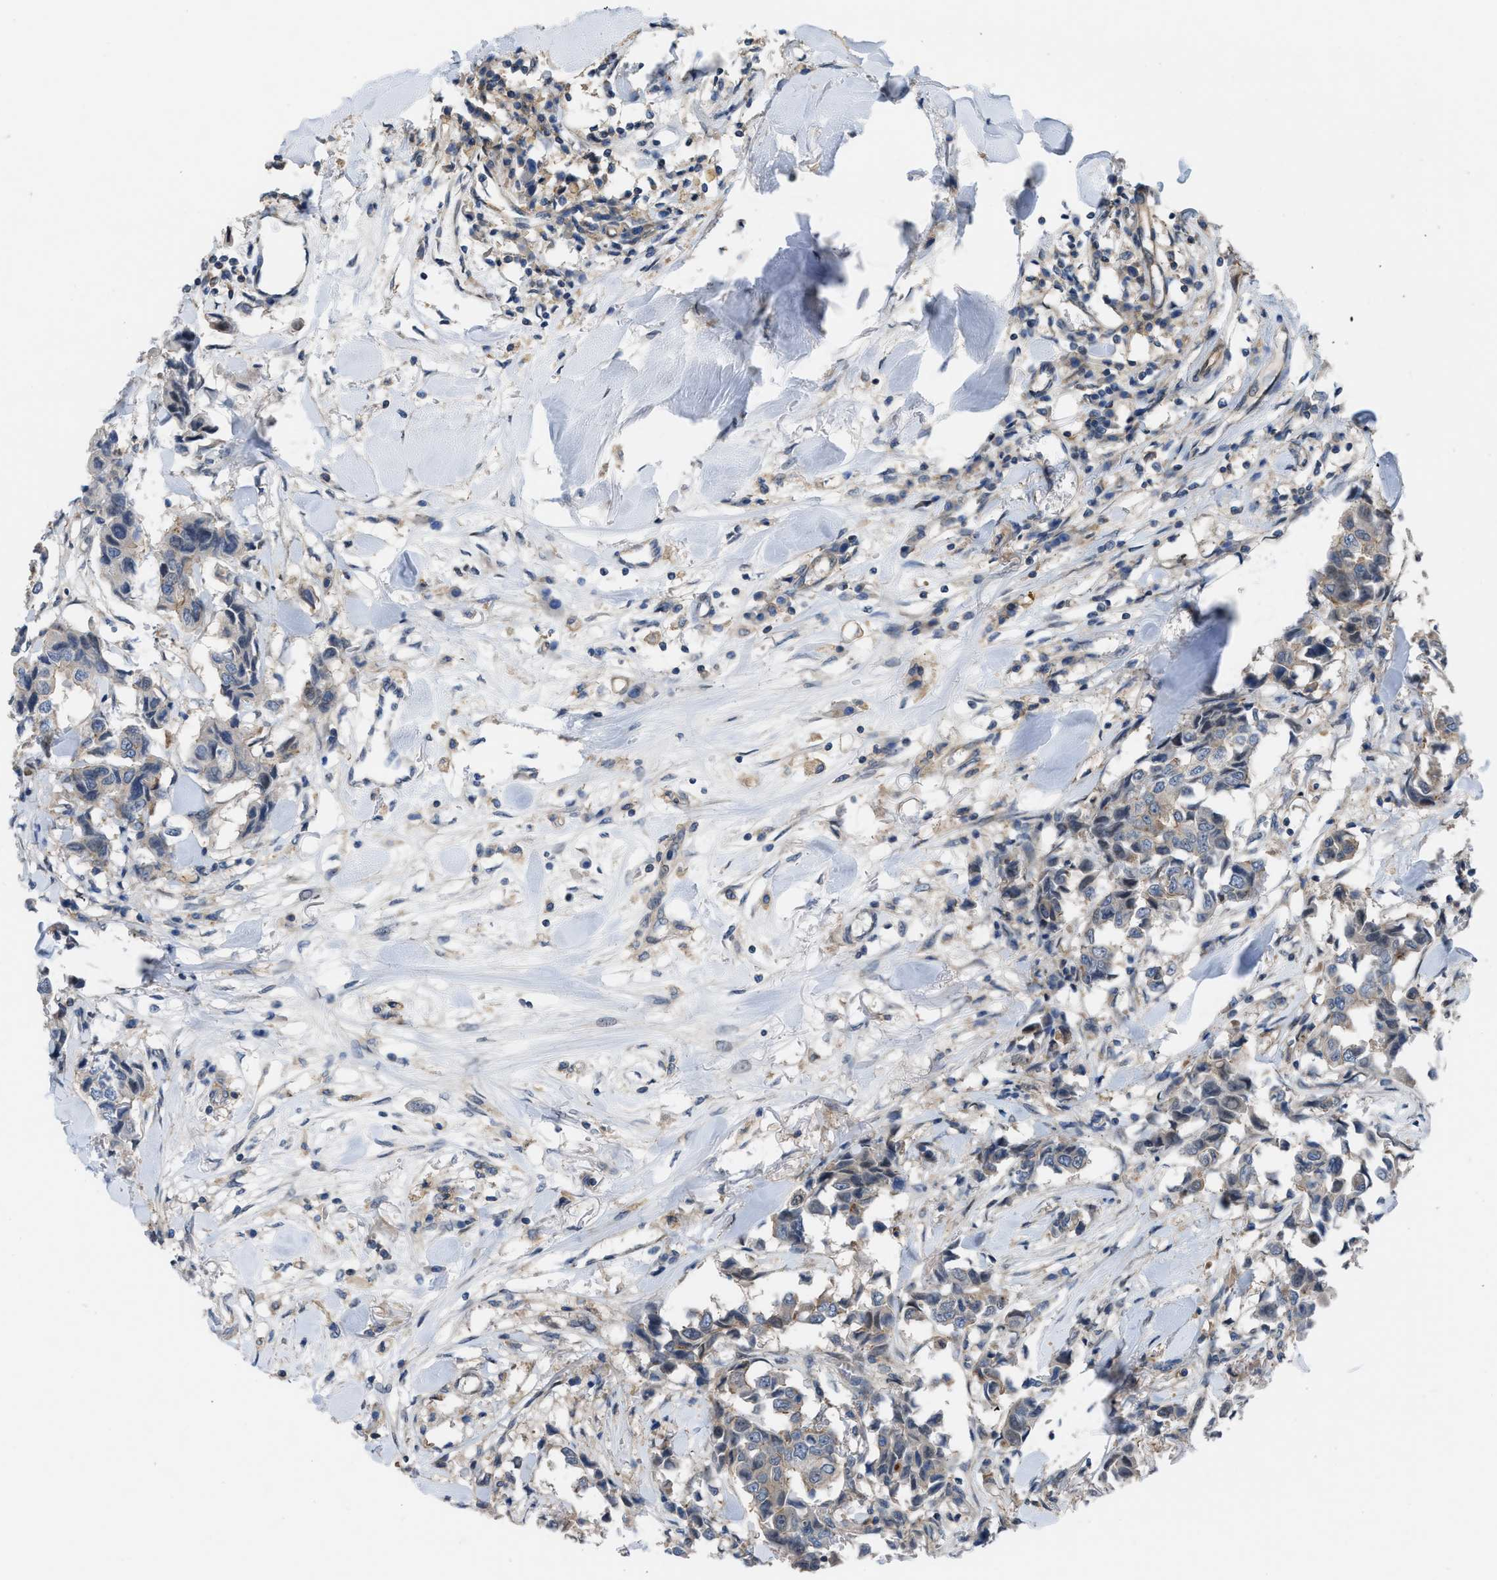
{"staining": {"intensity": "weak", "quantity": "<25%", "location": "cytoplasmic/membranous"}, "tissue": "breast cancer", "cell_type": "Tumor cells", "image_type": "cancer", "snomed": [{"axis": "morphology", "description": "Duct carcinoma"}, {"axis": "topography", "description": "Breast"}], "caption": "The IHC photomicrograph has no significant positivity in tumor cells of intraductal carcinoma (breast) tissue.", "gene": "MYO18A", "patient": {"sex": "female", "age": 80}}